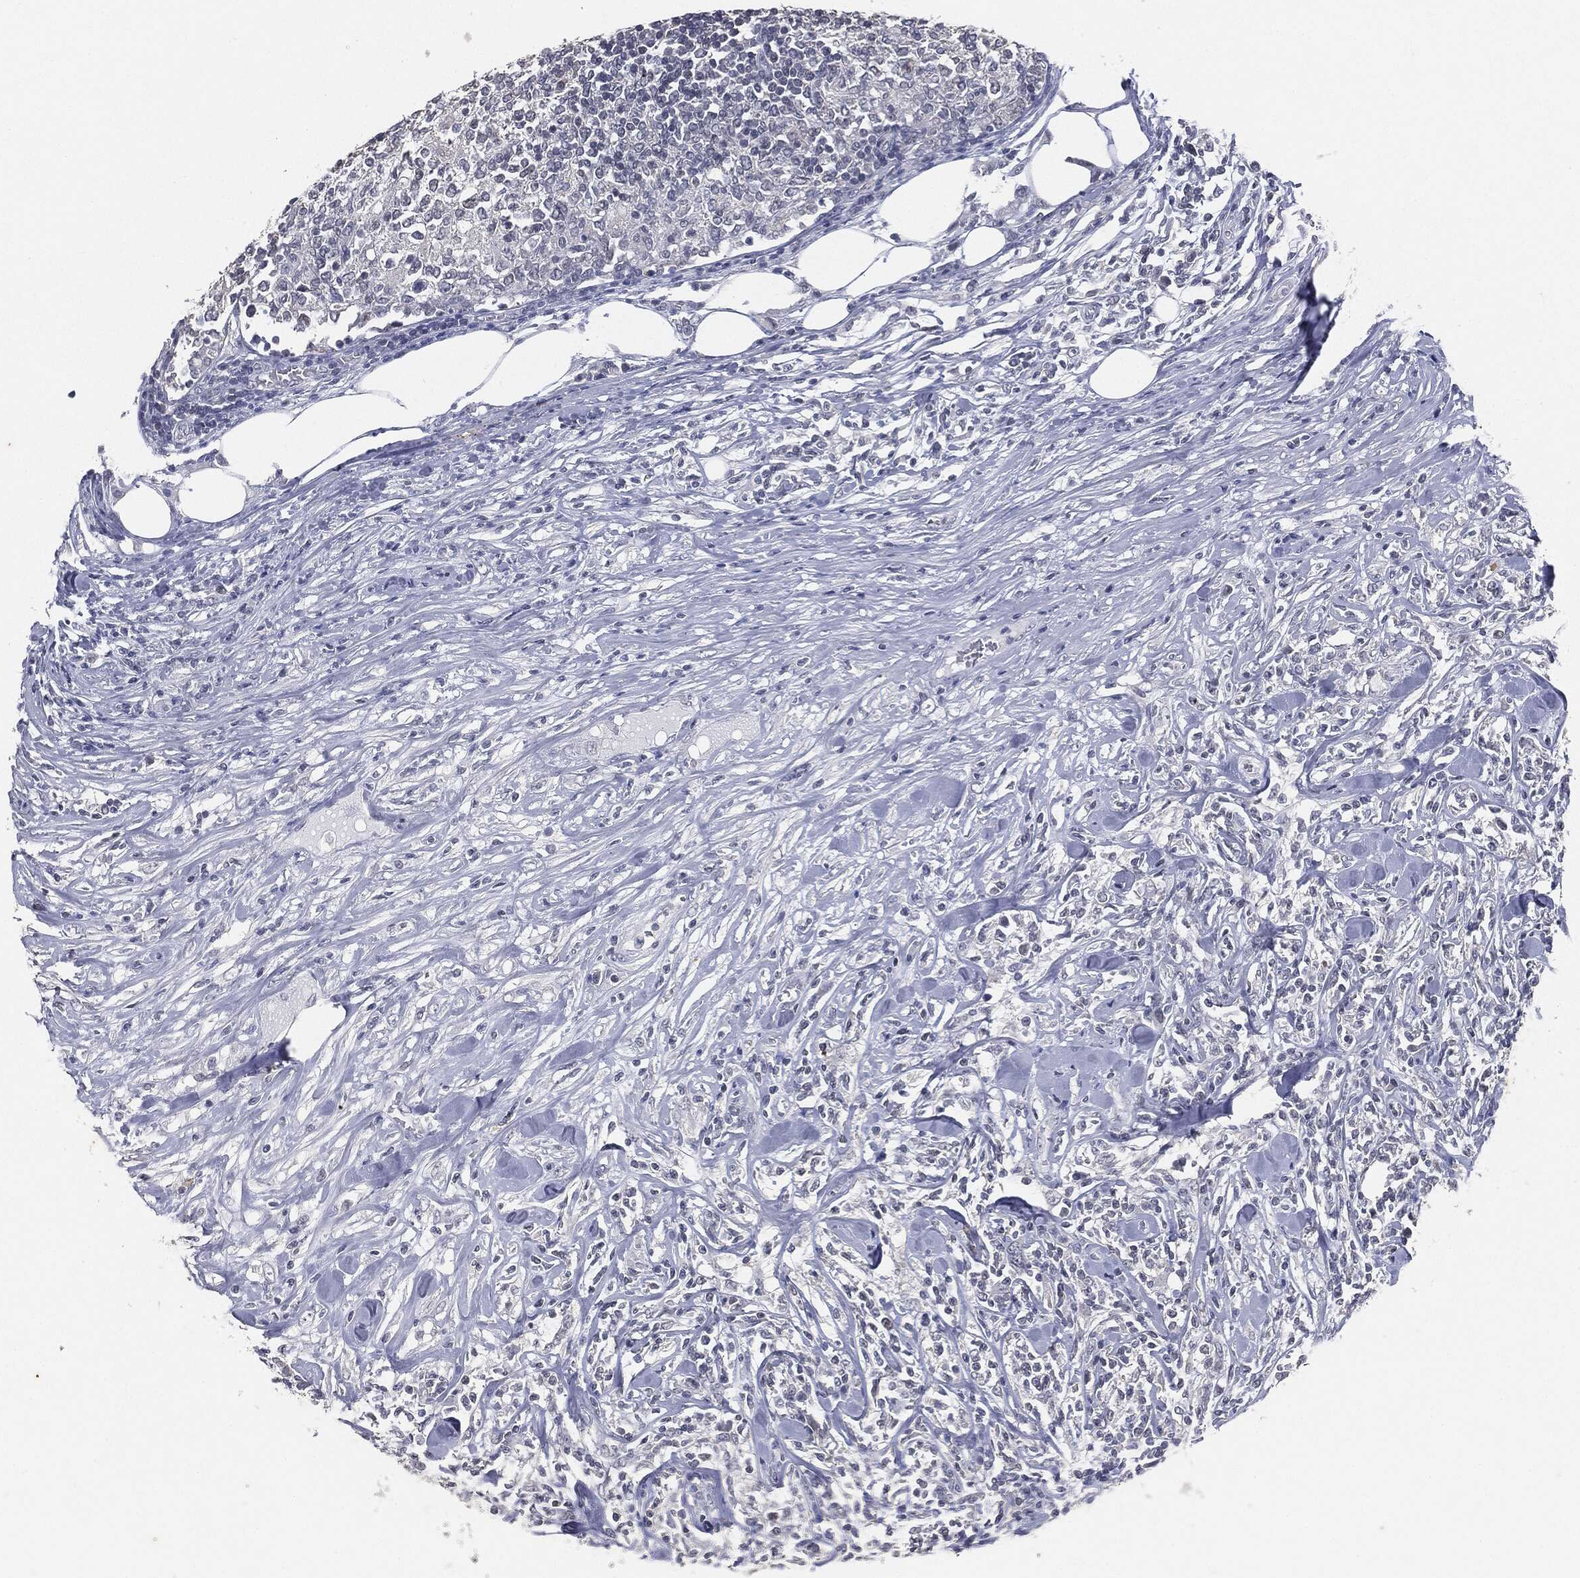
{"staining": {"intensity": "negative", "quantity": "none", "location": "none"}, "tissue": "lymphoma", "cell_type": "Tumor cells", "image_type": "cancer", "snomed": [{"axis": "morphology", "description": "Malignant lymphoma, non-Hodgkin's type, High grade"}, {"axis": "topography", "description": "Lymph node"}], "caption": "This image is of lymphoma stained with immunohistochemistry (IHC) to label a protein in brown with the nuclei are counter-stained blue. There is no staining in tumor cells.", "gene": "SLC2A2", "patient": {"sex": "female", "age": 84}}